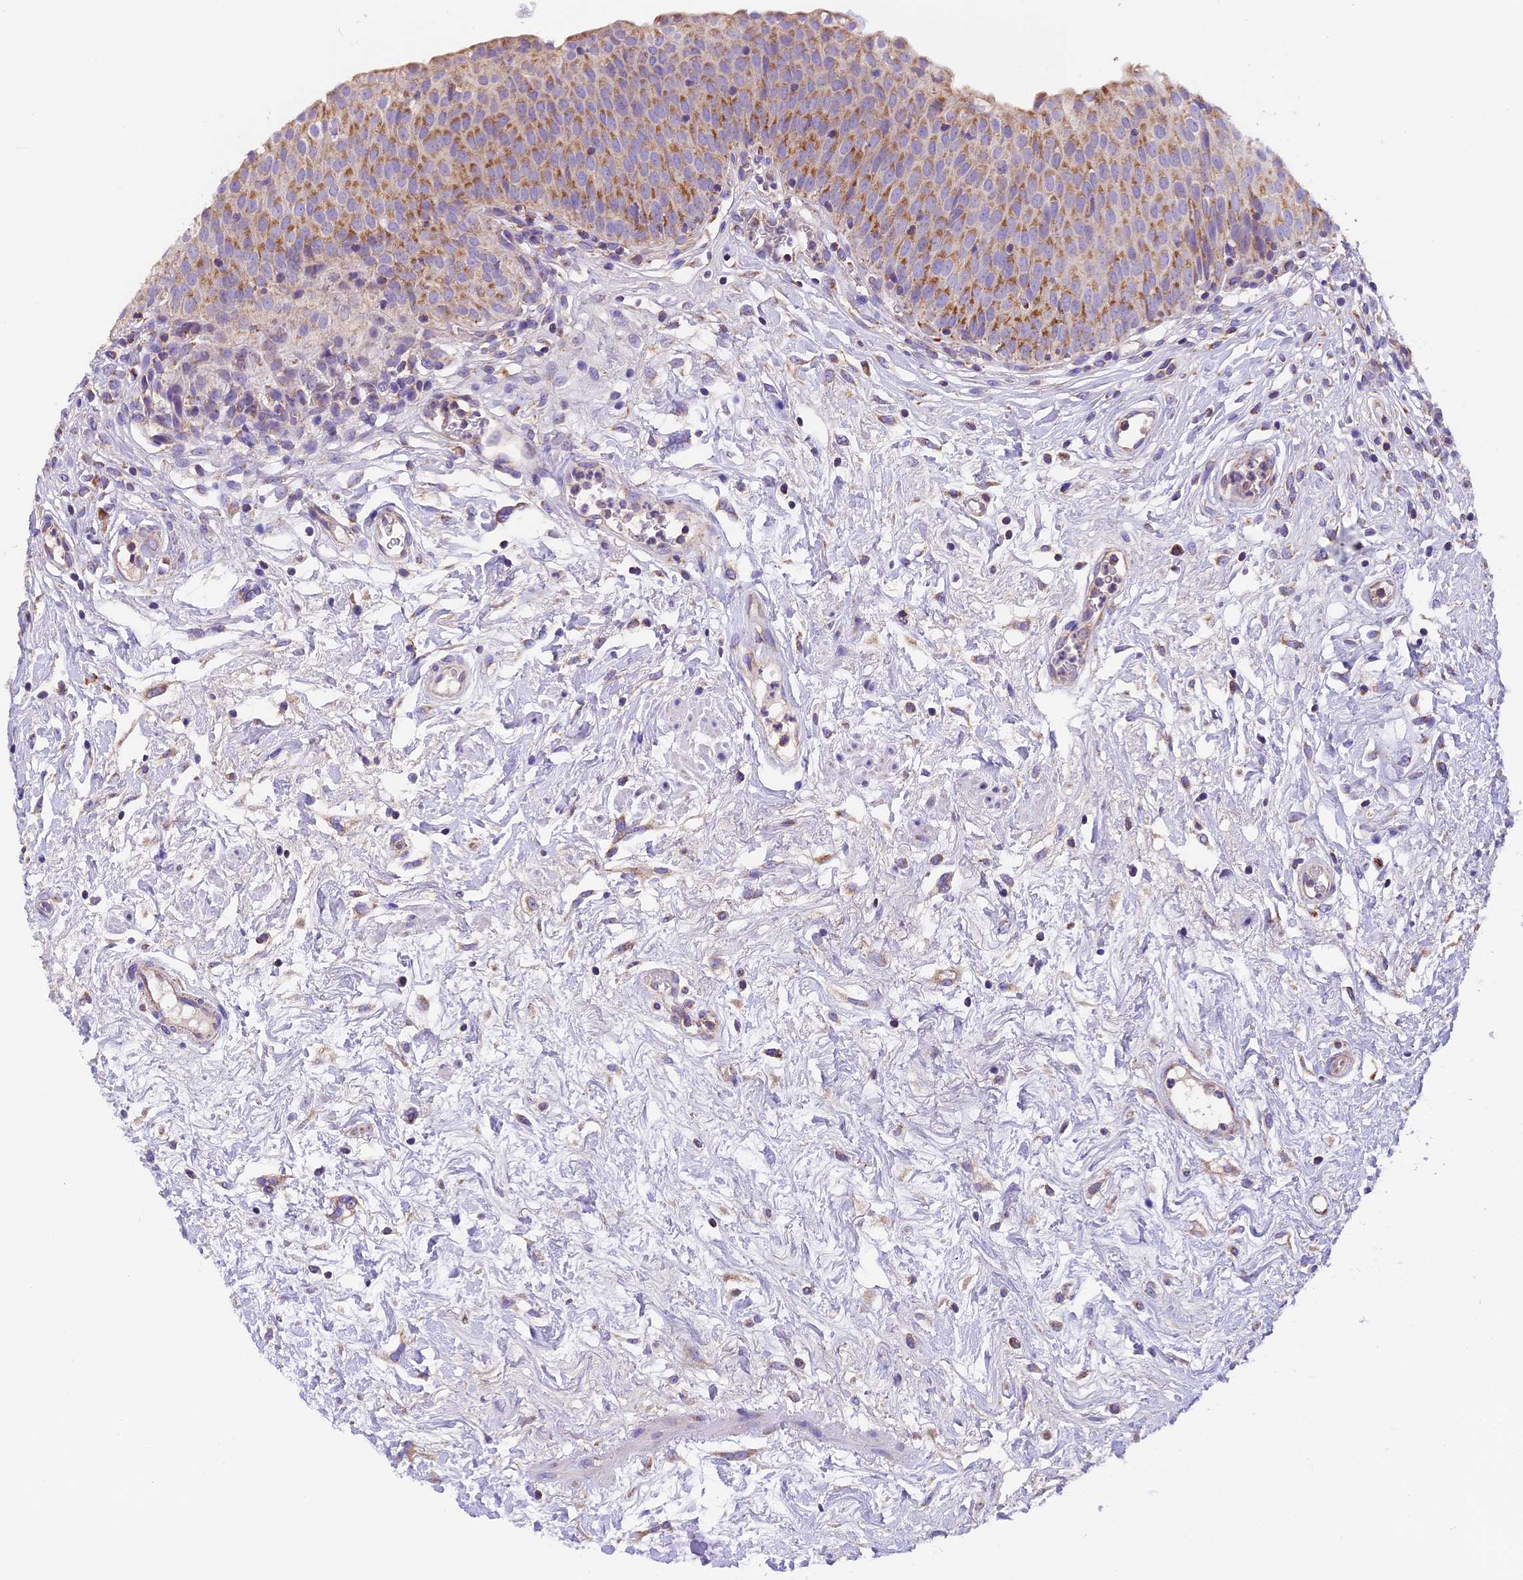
{"staining": {"intensity": "moderate", "quantity": "25%-75%", "location": "cytoplasmic/membranous"}, "tissue": "urinary bladder", "cell_type": "Urothelial cells", "image_type": "normal", "snomed": [{"axis": "morphology", "description": "Normal tissue, NOS"}, {"axis": "topography", "description": "Urinary bladder"}], "caption": "Moderate cytoplasmic/membranous expression is seen in approximately 25%-75% of urothelial cells in normal urinary bladder.", "gene": "MGME1", "patient": {"sex": "male", "age": 55}}